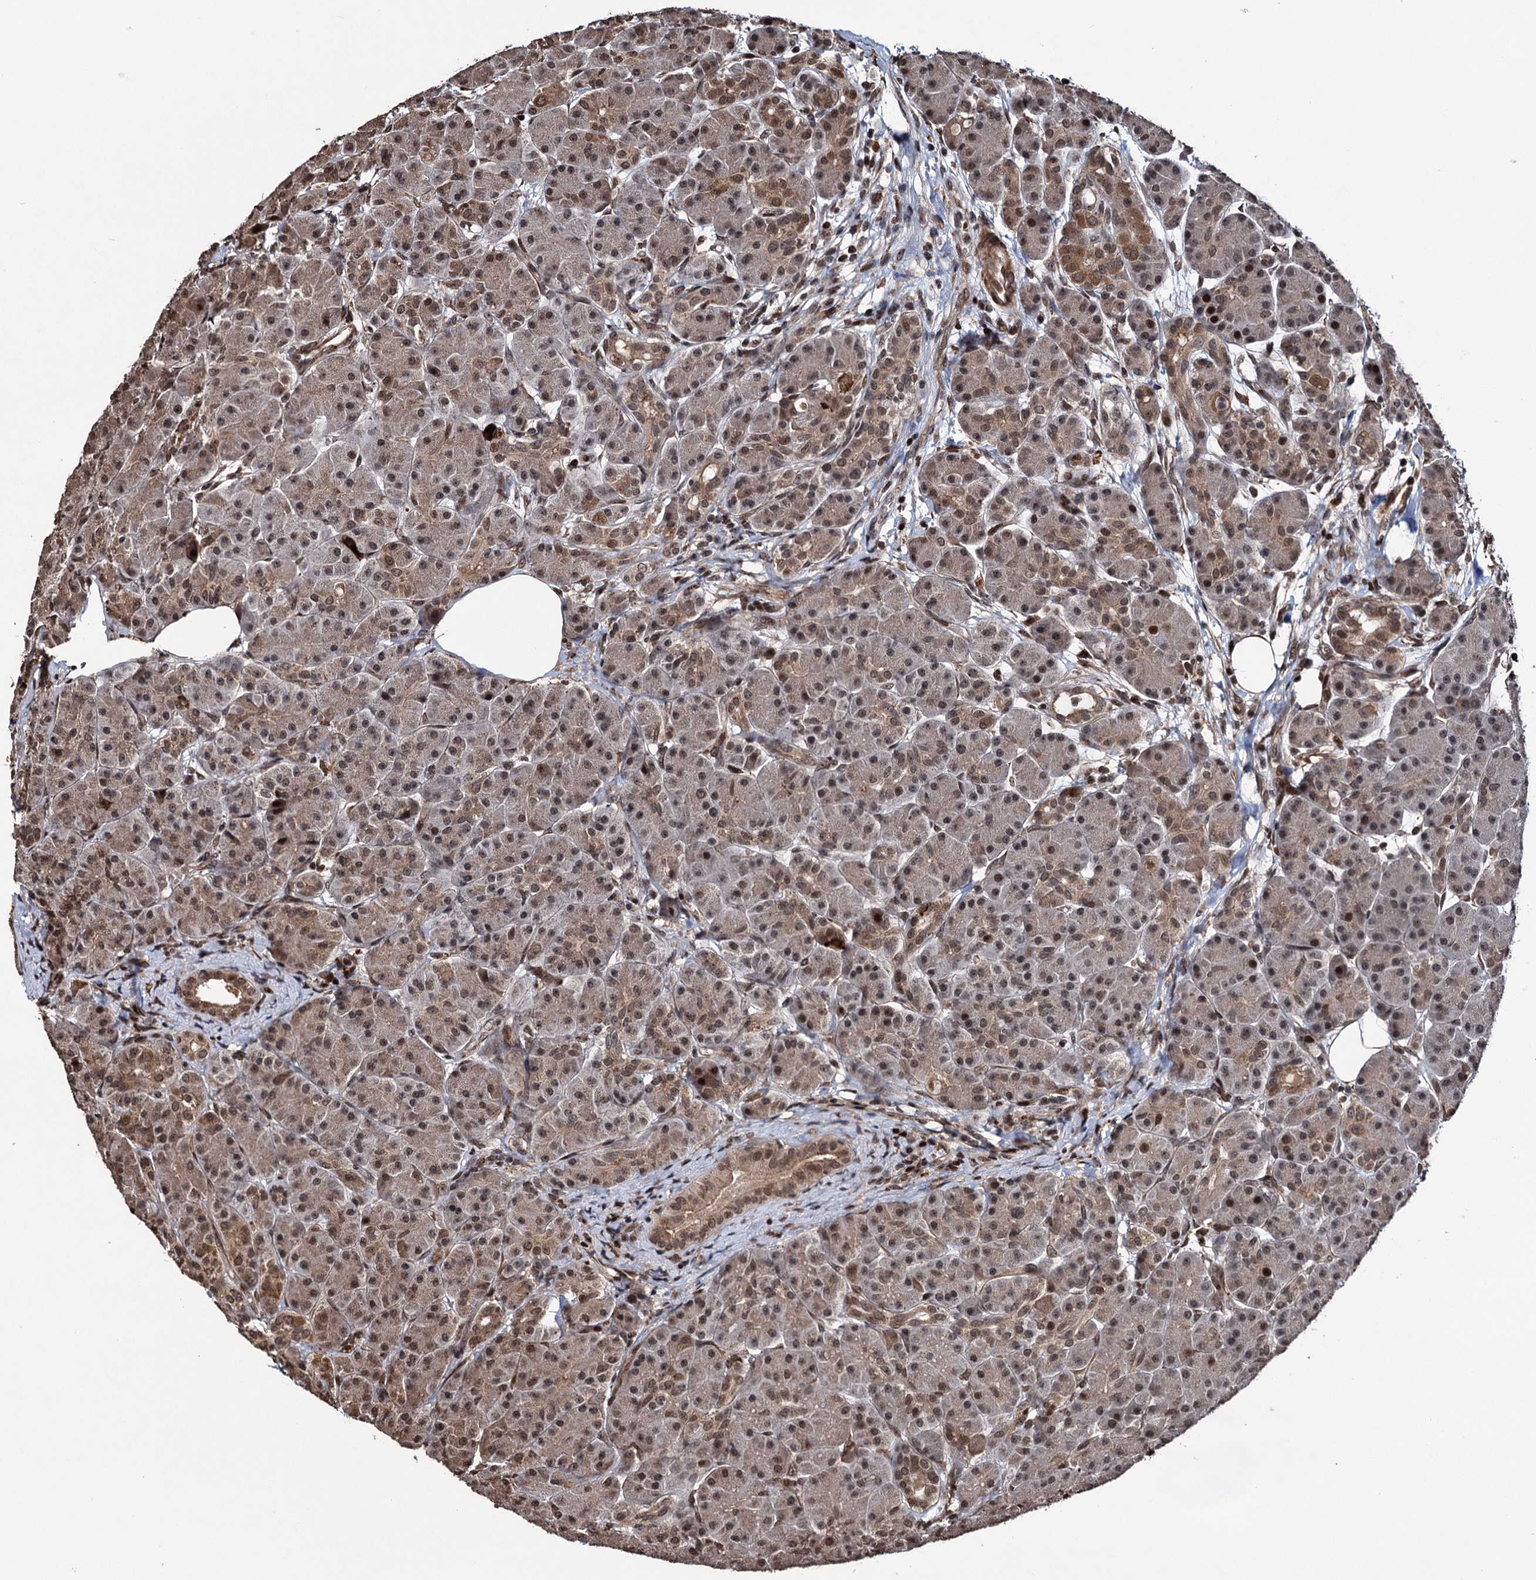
{"staining": {"intensity": "moderate", "quantity": ">75%", "location": "cytoplasmic/membranous,nuclear"}, "tissue": "pancreas", "cell_type": "Exocrine glandular cells", "image_type": "normal", "snomed": [{"axis": "morphology", "description": "Normal tissue, NOS"}, {"axis": "topography", "description": "Pancreas"}], "caption": "Immunohistochemistry (IHC) image of normal pancreas: pancreas stained using immunohistochemistry demonstrates medium levels of moderate protein expression localized specifically in the cytoplasmic/membranous,nuclear of exocrine glandular cells, appearing as a cytoplasmic/membranous,nuclear brown color.", "gene": "EYA4", "patient": {"sex": "male", "age": 63}}